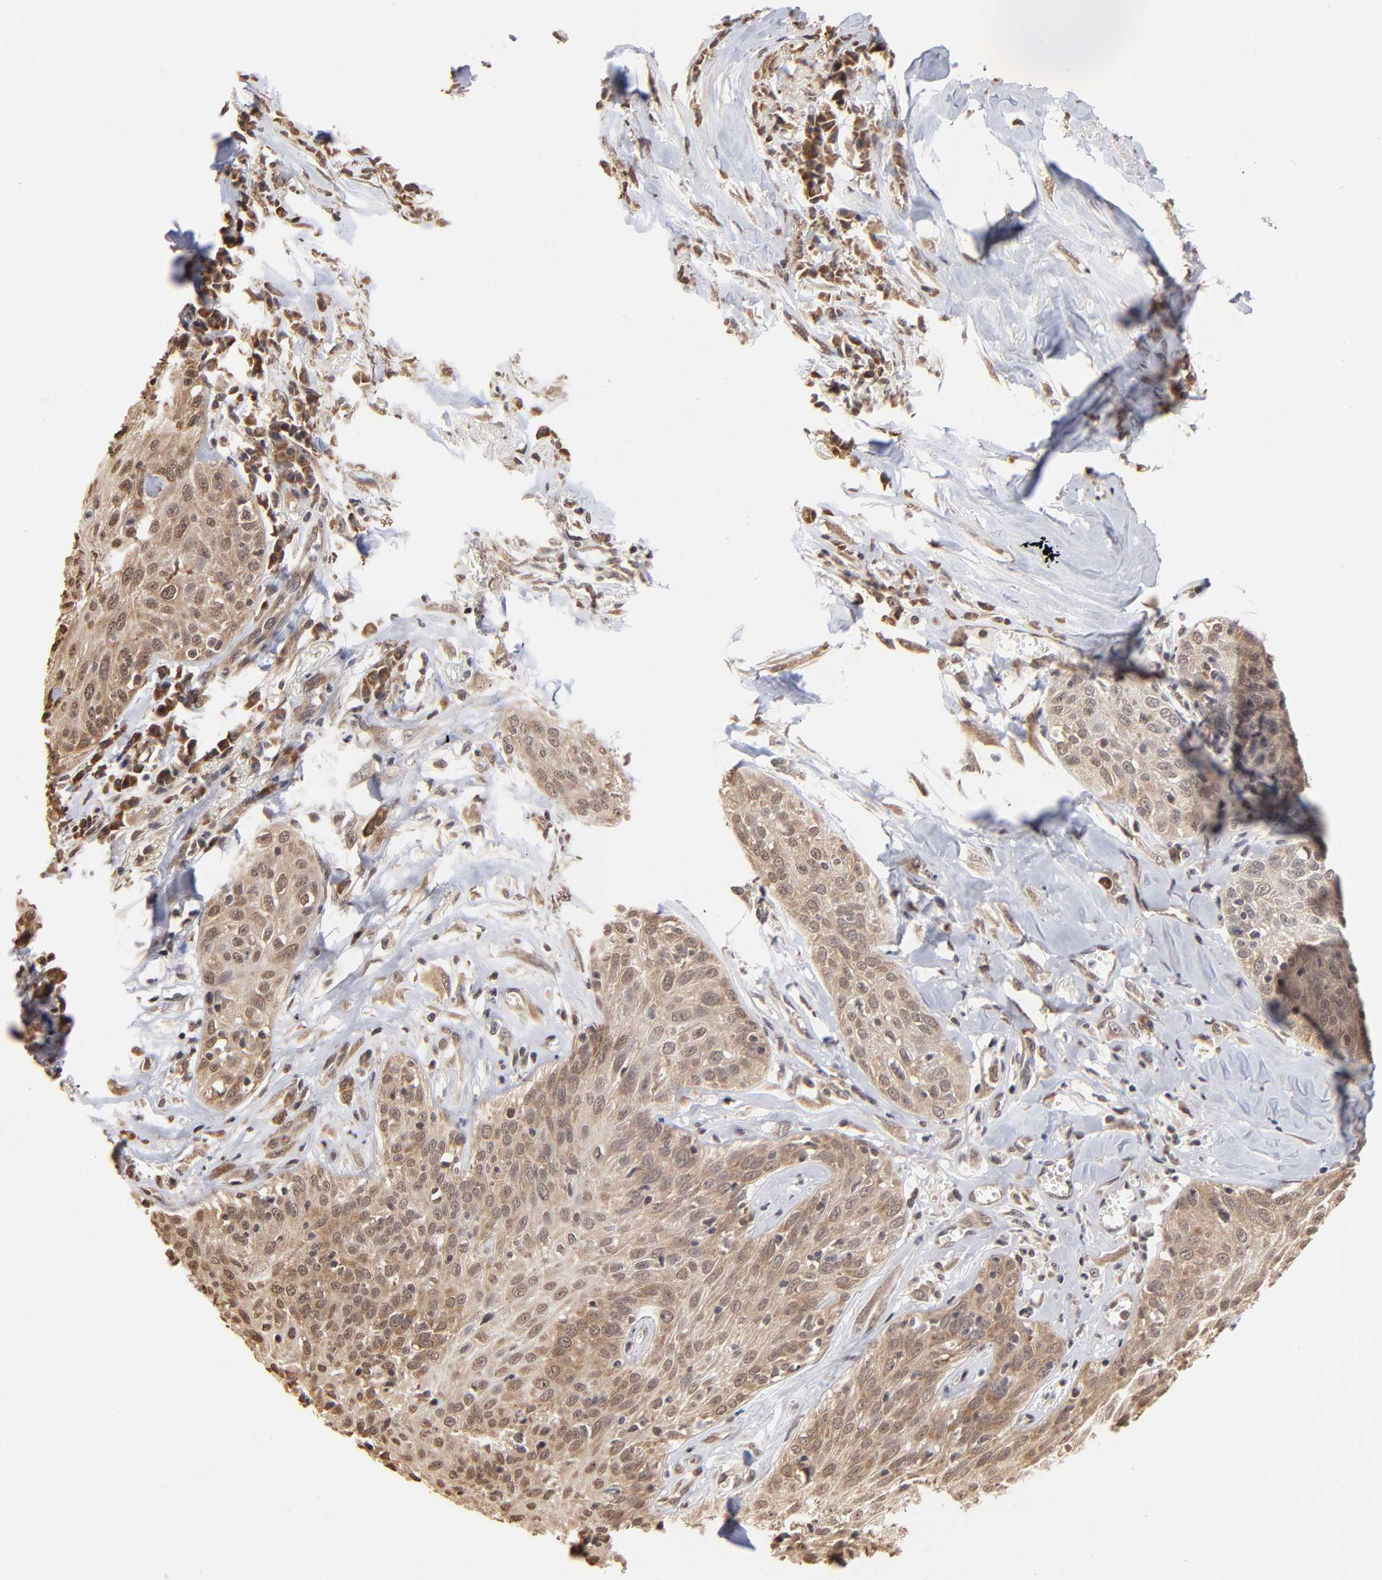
{"staining": {"intensity": "weak", "quantity": ">75%", "location": "cytoplasmic/membranous,nuclear"}, "tissue": "skin cancer", "cell_type": "Tumor cells", "image_type": "cancer", "snomed": [{"axis": "morphology", "description": "Squamous cell carcinoma, NOS"}, {"axis": "topography", "description": "Skin"}], "caption": "IHC of skin cancer (squamous cell carcinoma) exhibits low levels of weak cytoplasmic/membranous and nuclear positivity in approximately >75% of tumor cells.", "gene": "BRPF1", "patient": {"sex": "male", "age": 65}}